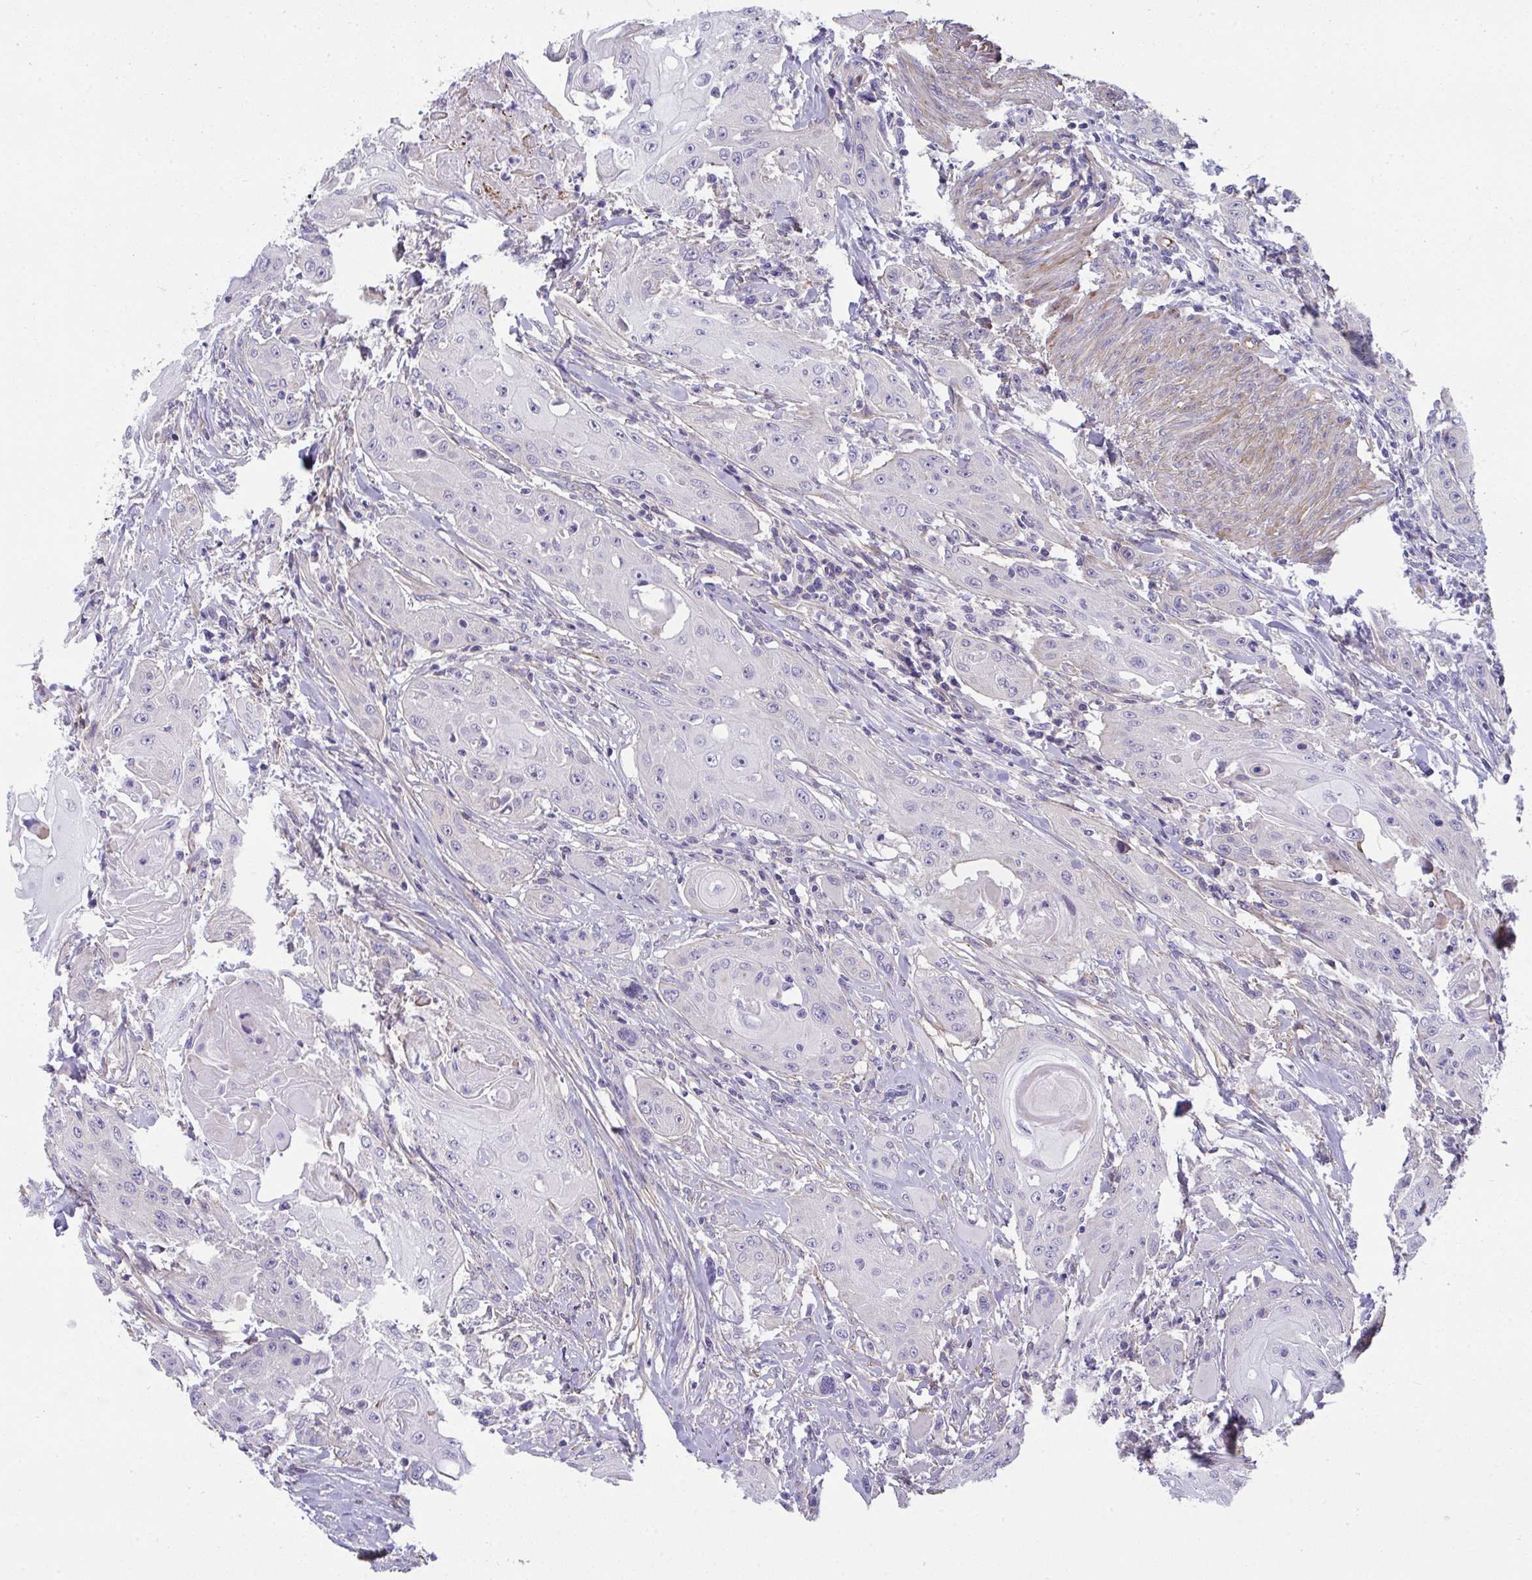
{"staining": {"intensity": "negative", "quantity": "none", "location": "none"}, "tissue": "head and neck cancer", "cell_type": "Tumor cells", "image_type": "cancer", "snomed": [{"axis": "morphology", "description": "Squamous cell carcinoma, NOS"}, {"axis": "topography", "description": "Oral tissue"}, {"axis": "topography", "description": "Head-Neck"}, {"axis": "topography", "description": "Neck, NOS"}], "caption": "This is a photomicrograph of immunohistochemistry staining of squamous cell carcinoma (head and neck), which shows no positivity in tumor cells.", "gene": "MYL12A", "patient": {"sex": "female", "age": 55}}